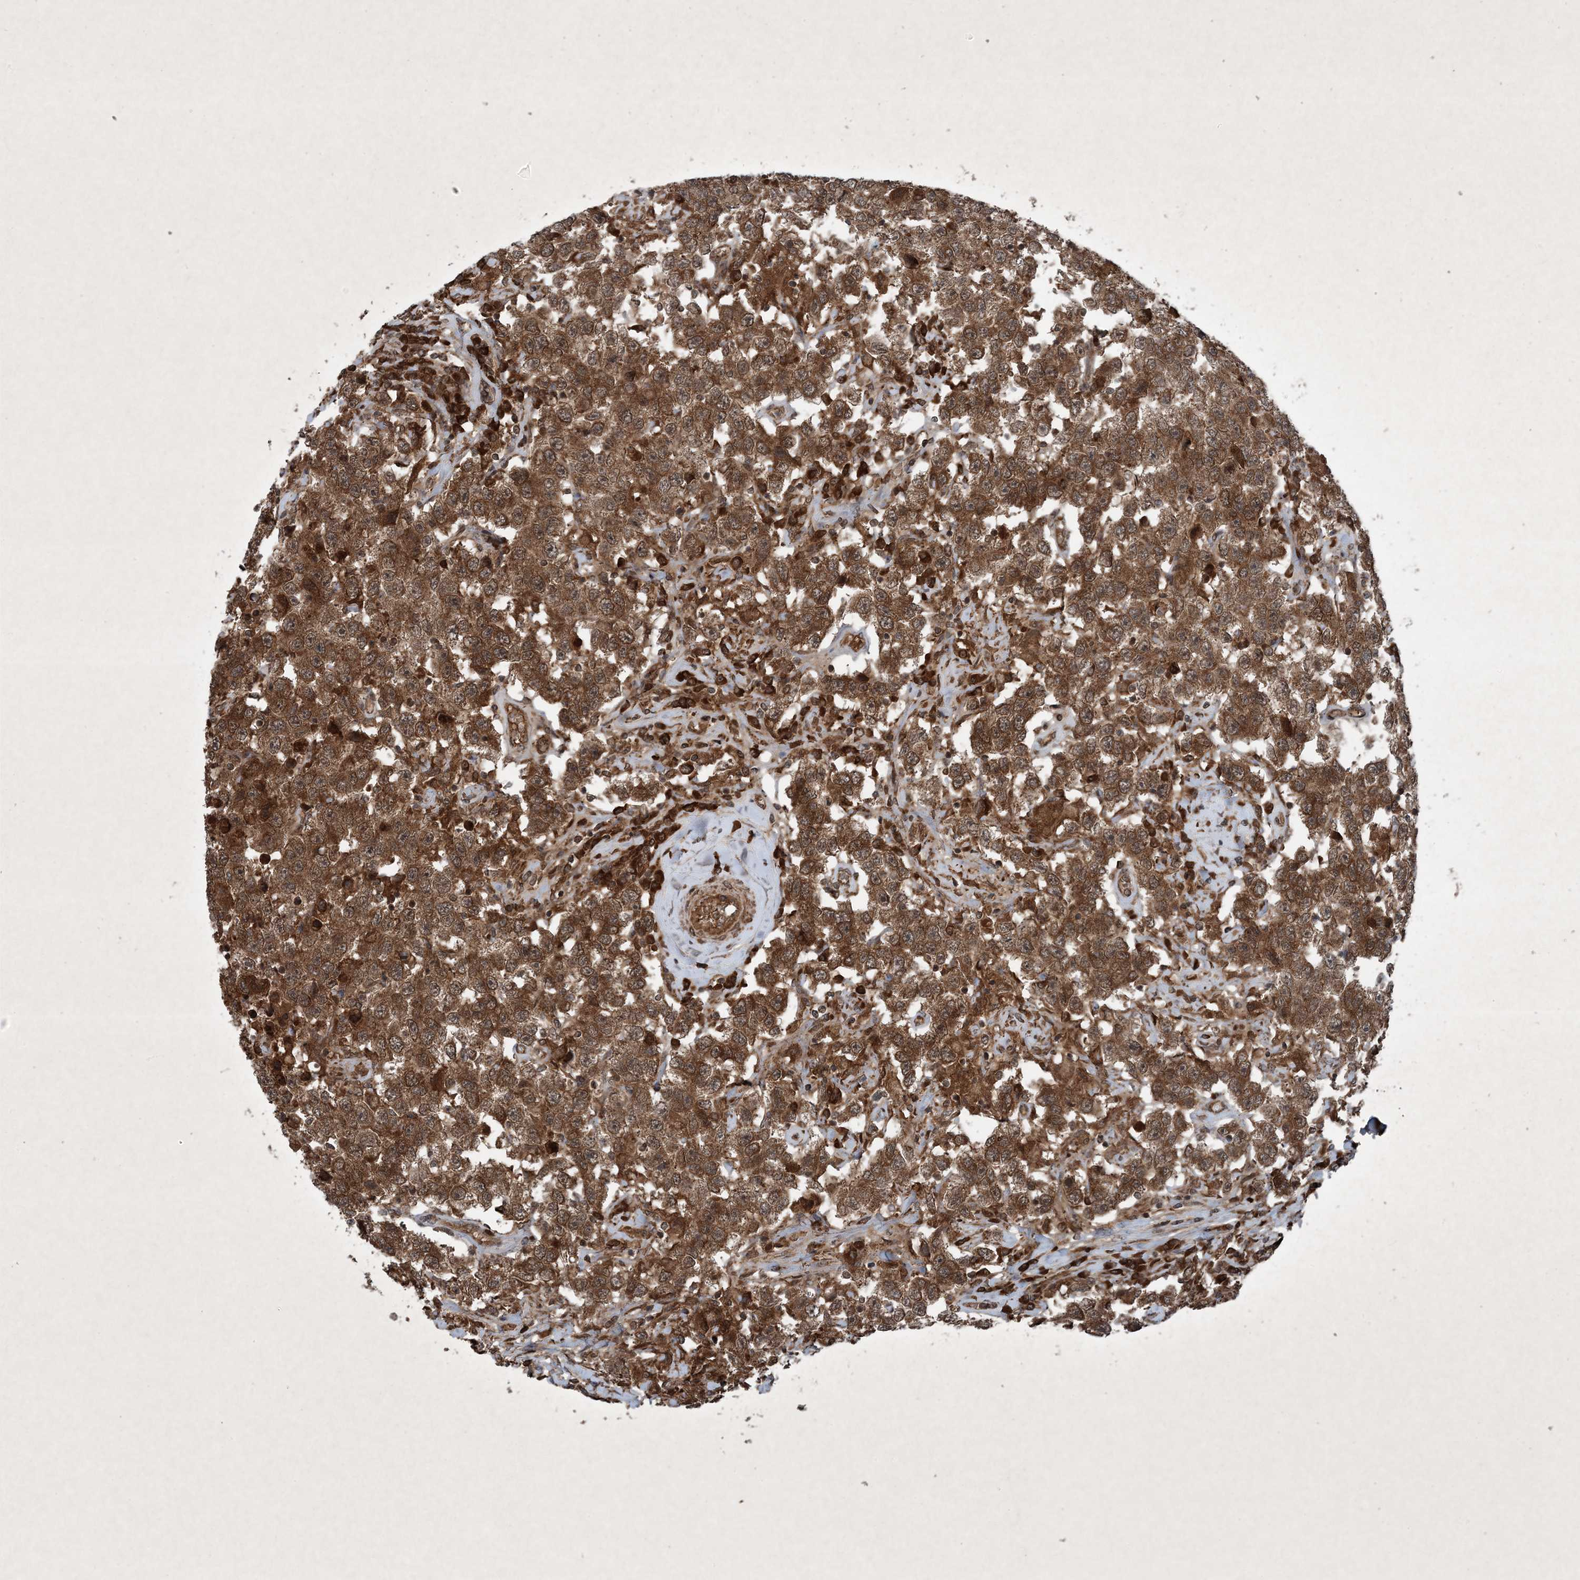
{"staining": {"intensity": "strong", "quantity": ">75%", "location": "cytoplasmic/membranous"}, "tissue": "testis cancer", "cell_type": "Tumor cells", "image_type": "cancer", "snomed": [{"axis": "morphology", "description": "Seminoma, NOS"}, {"axis": "topography", "description": "Testis"}], "caption": "Human testis cancer stained for a protein (brown) demonstrates strong cytoplasmic/membranous positive positivity in approximately >75% of tumor cells.", "gene": "GNG5", "patient": {"sex": "male", "age": 41}}